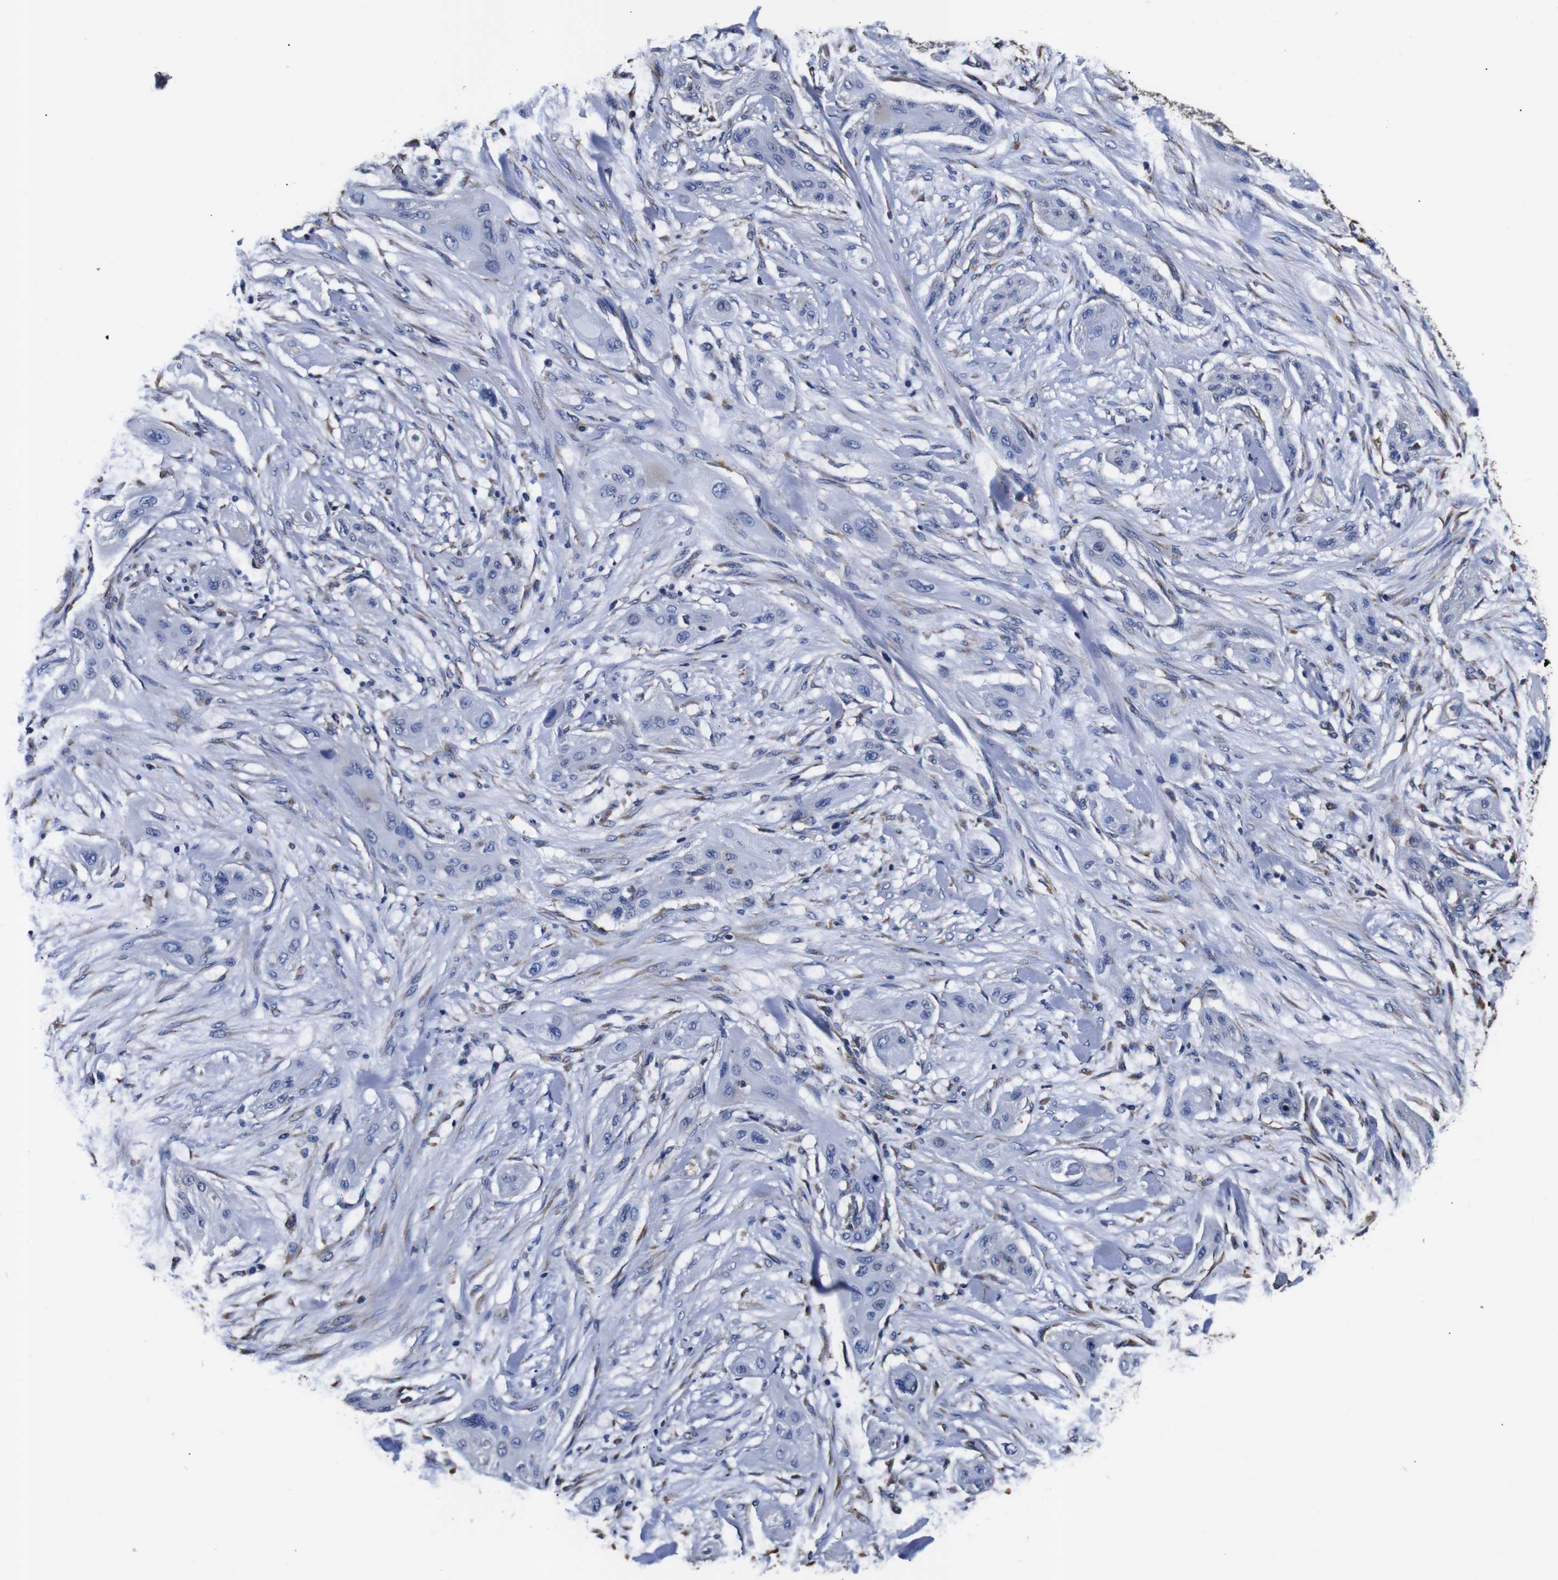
{"staining": {"intensity": "negative", "quantity": "none", "location": "none"}, "tissue": "lung cancer", "cell_type": "Tumor cells", "image_type": "cancer", "snomed": [{"axis": "morphology", "description": "Squamous cell carcinoma, NOS"}, {"axis": "topography", "description": "Lung"}], "caption": "Protein analysis of squamous cell carcinoma (lung) shows no significant positivity in tumor cells. (Stains: DAB IHC with hematoxylin counter stain, Microscopy: brightfield microscopy at high magnification).", "gene": "PPIB", "patient": {"sex": "female", "age": 47}}